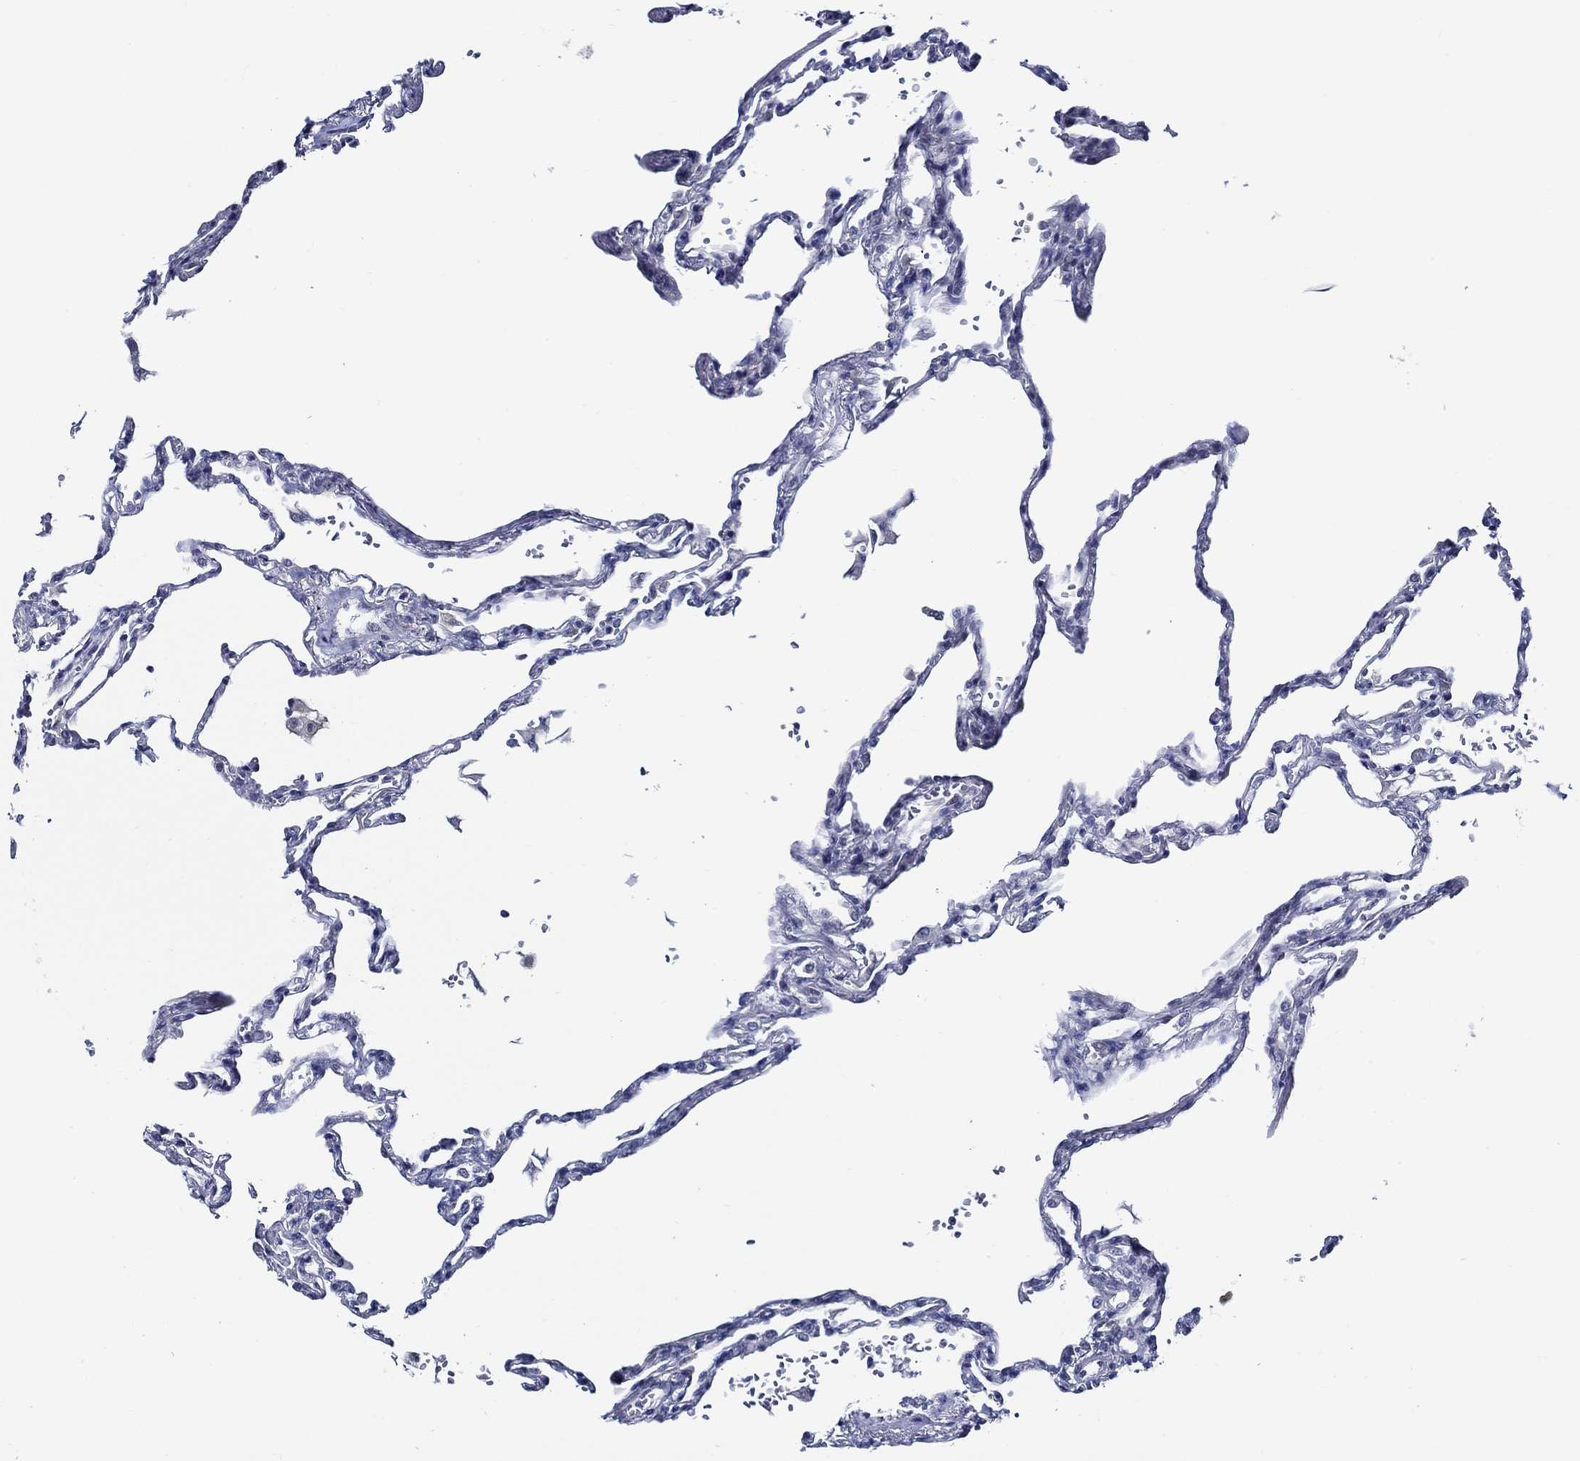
{"staining": {"intensity": "negative", "quantity": "none", "location": "none"}, "tissue": "lung", "cell_type": "Alveolar cells", "image_type": "normal", "snomed": [{"axis": "morphology", "description": "Normal tissue, NOS"}, {"axis": "topography", "description": "Lung"}], "caption": "Lung stained for a protein using immunohistochemistry reveals no staining alveolar cells.", "gene": "C8orf48", "patient": {"sex": "male", "age": 78}}